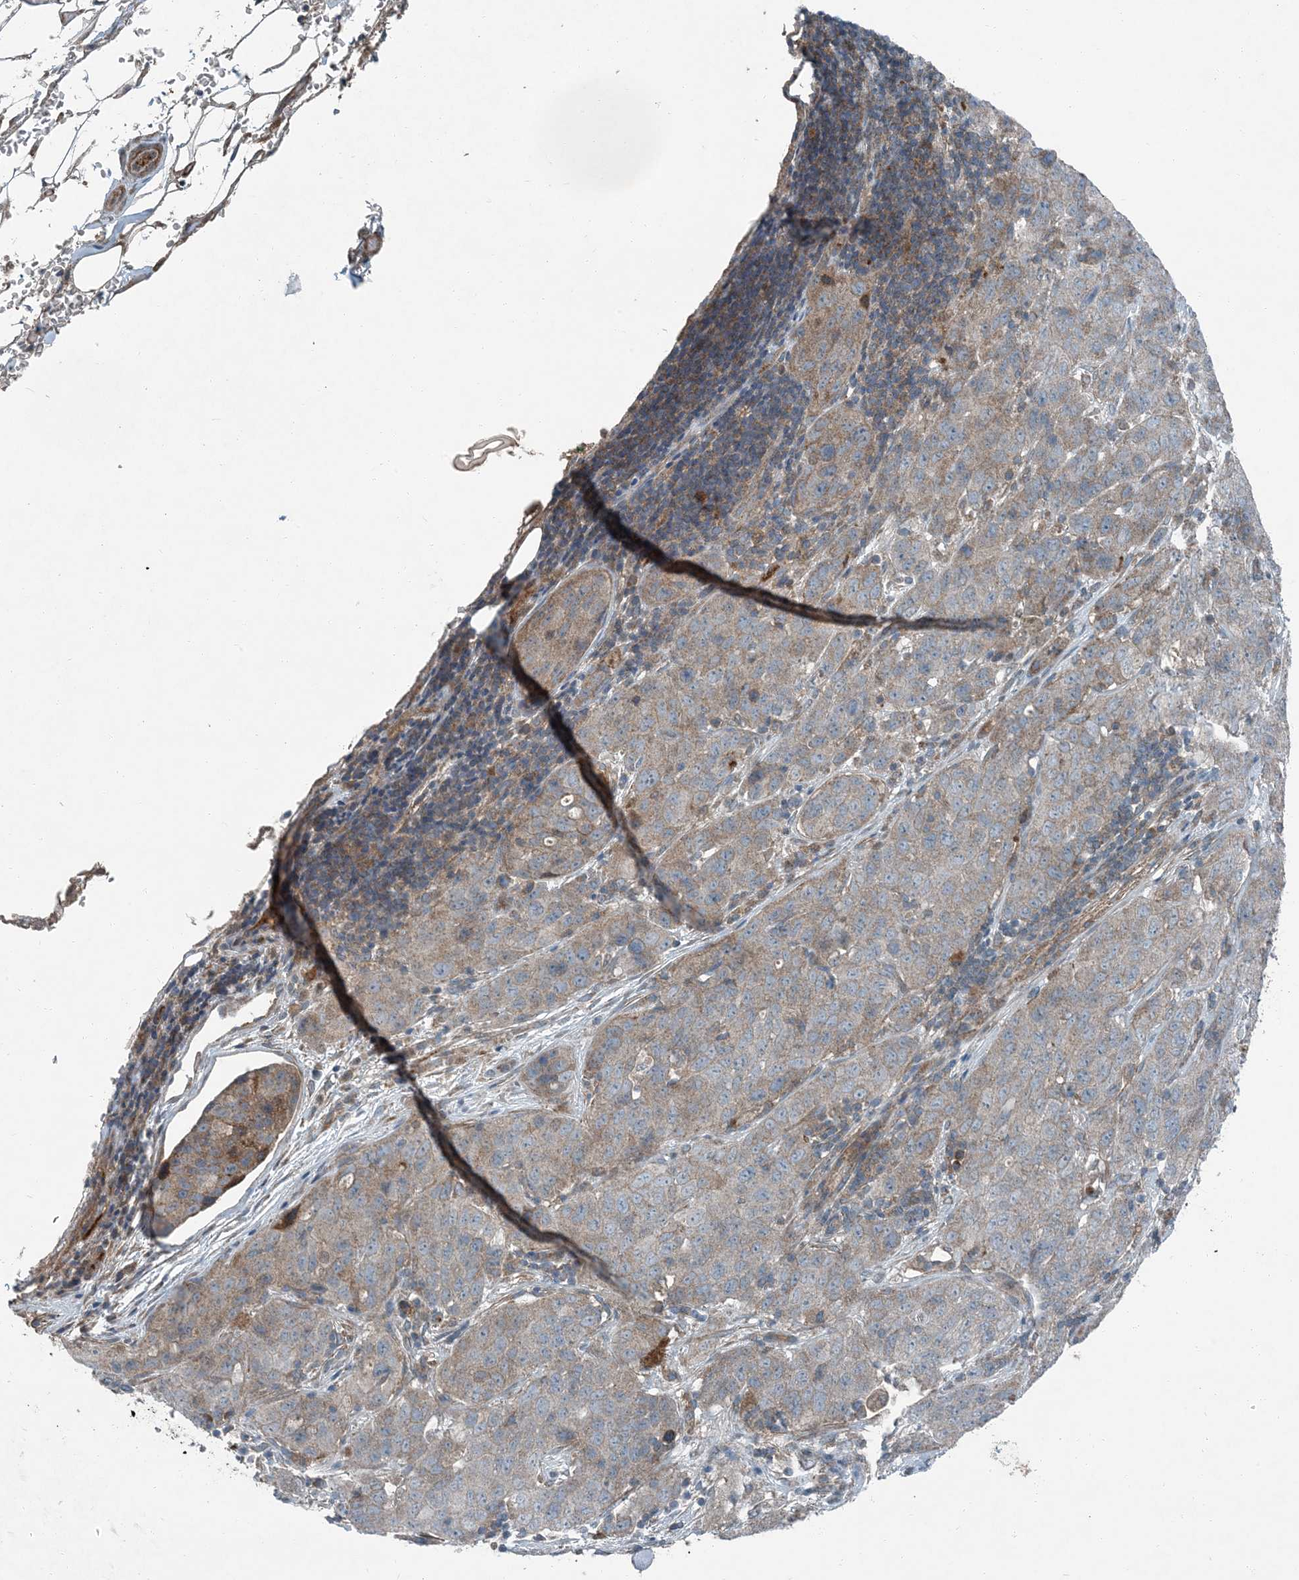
{"staining": {"intensity": "moderate", "quantity": "<25%", "location": "cytoplasmic/membranous"}, "tissue": "stomach cancer", "cell_type": "Tumor cells", "image_type": "cancer", "snomed": [{"axis": "morphology", "description": "Normal tissue, NOS"}, {"axis": "morphology", "description": "Adenocarcinoma, NOS"}, {"axis": "topography", "description": "Lymph node"}, {"axis": "topography", "description": "Stomach"}], "caption": "Immunohistochemical staining of stomach adenocarcinoma shows low levels of moderate cytoplasmic/membranous protein staining in approximately <25% of tumor cells.", "gene": "APOM", "patient": {"sex": "male", "age": 48}}